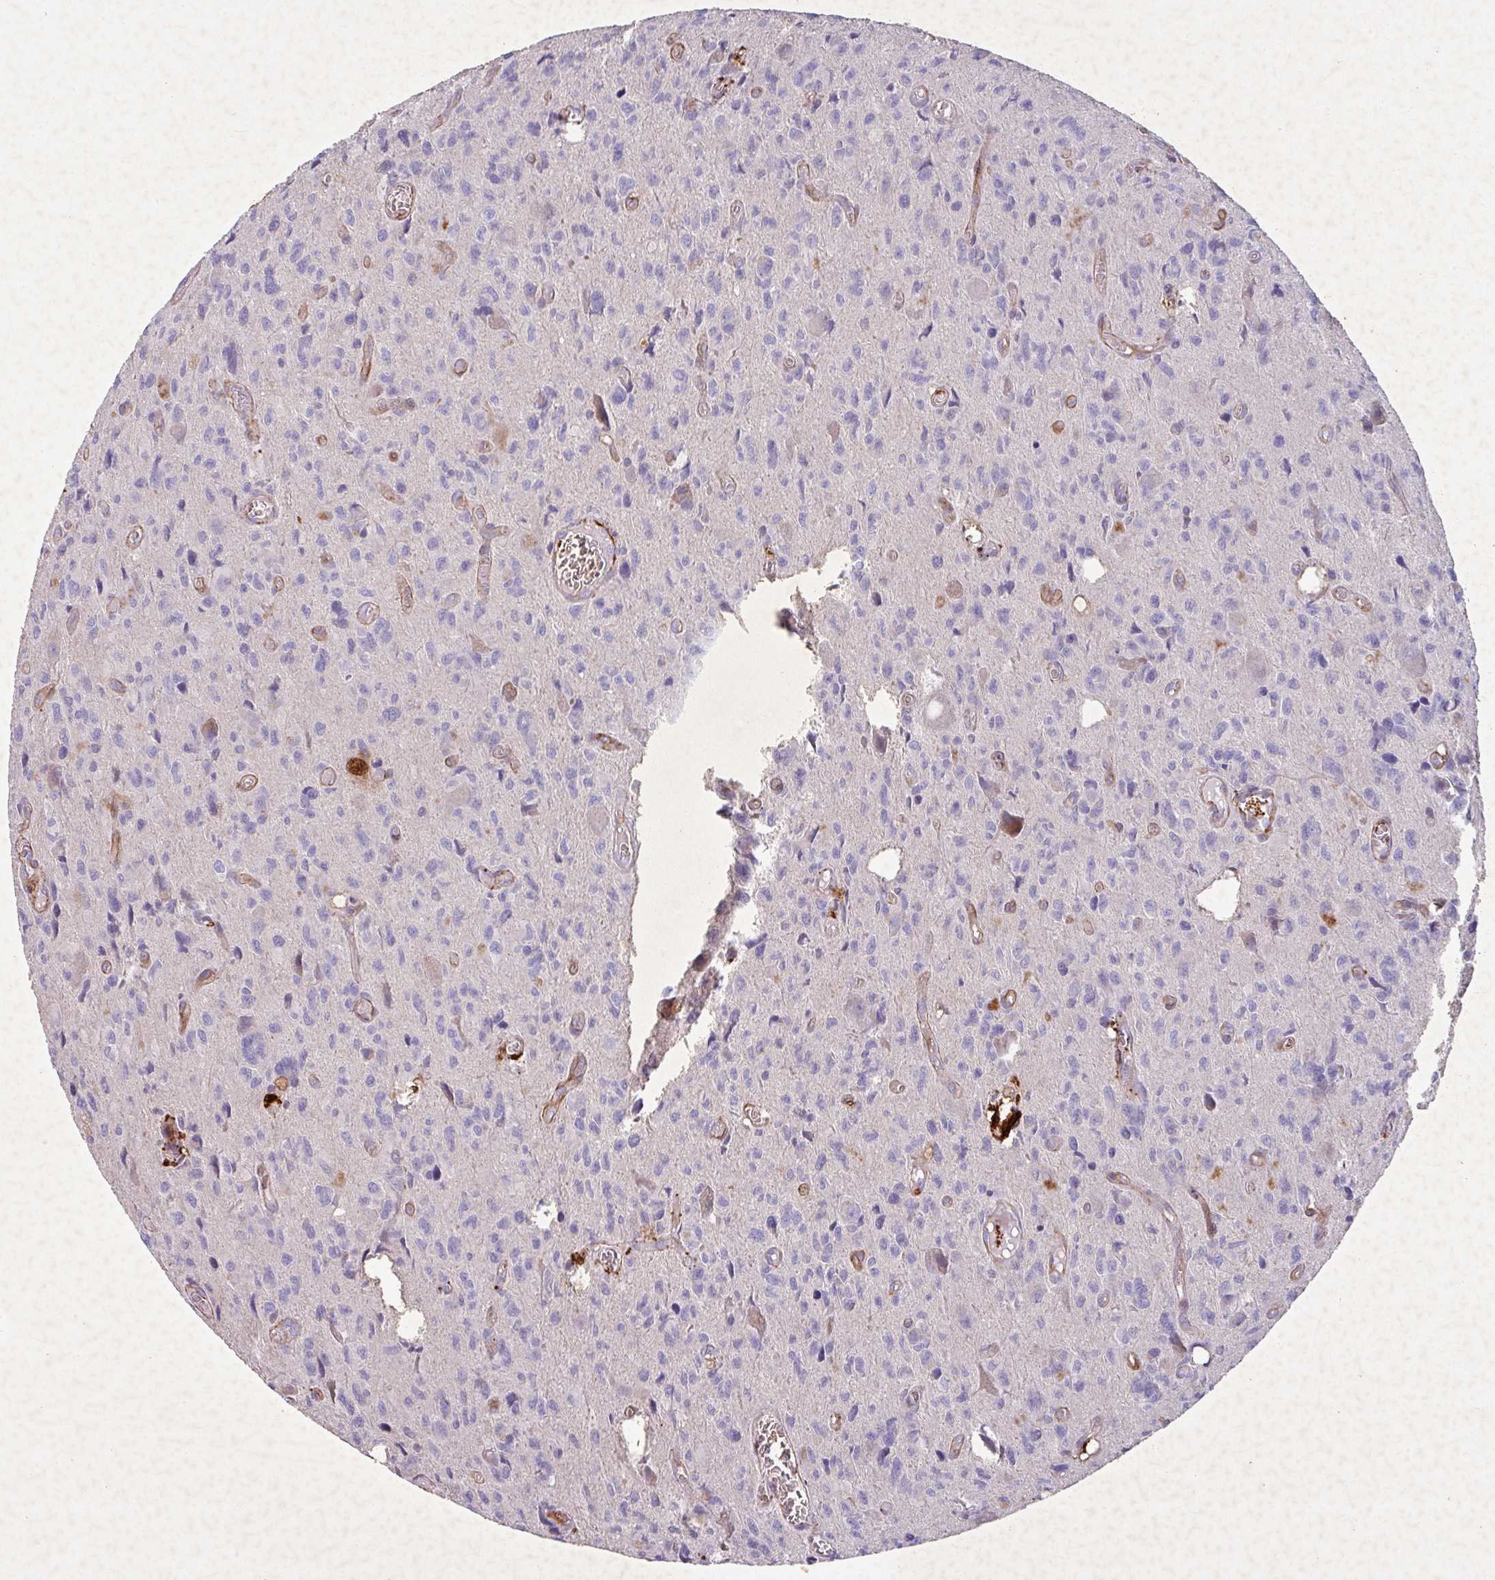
{"staining": {"intensity": "negative", "quantity": "none", "location": "none"}, "tissue": "glioma", "cell_type": "Tumor cells", "image_type": "cancer", "snomed": [{"axis": "morphology", "description": "Glioma, malignant, High grade"}, {"axis": "topography", "description": "Brain"}], "caption": "This is an immunohistochemistry (IHC) image of human glioma. There is no positivity in tumor cells.", "gene": "ATP2C2", "patient": {"sex": "male", "age": 76}}